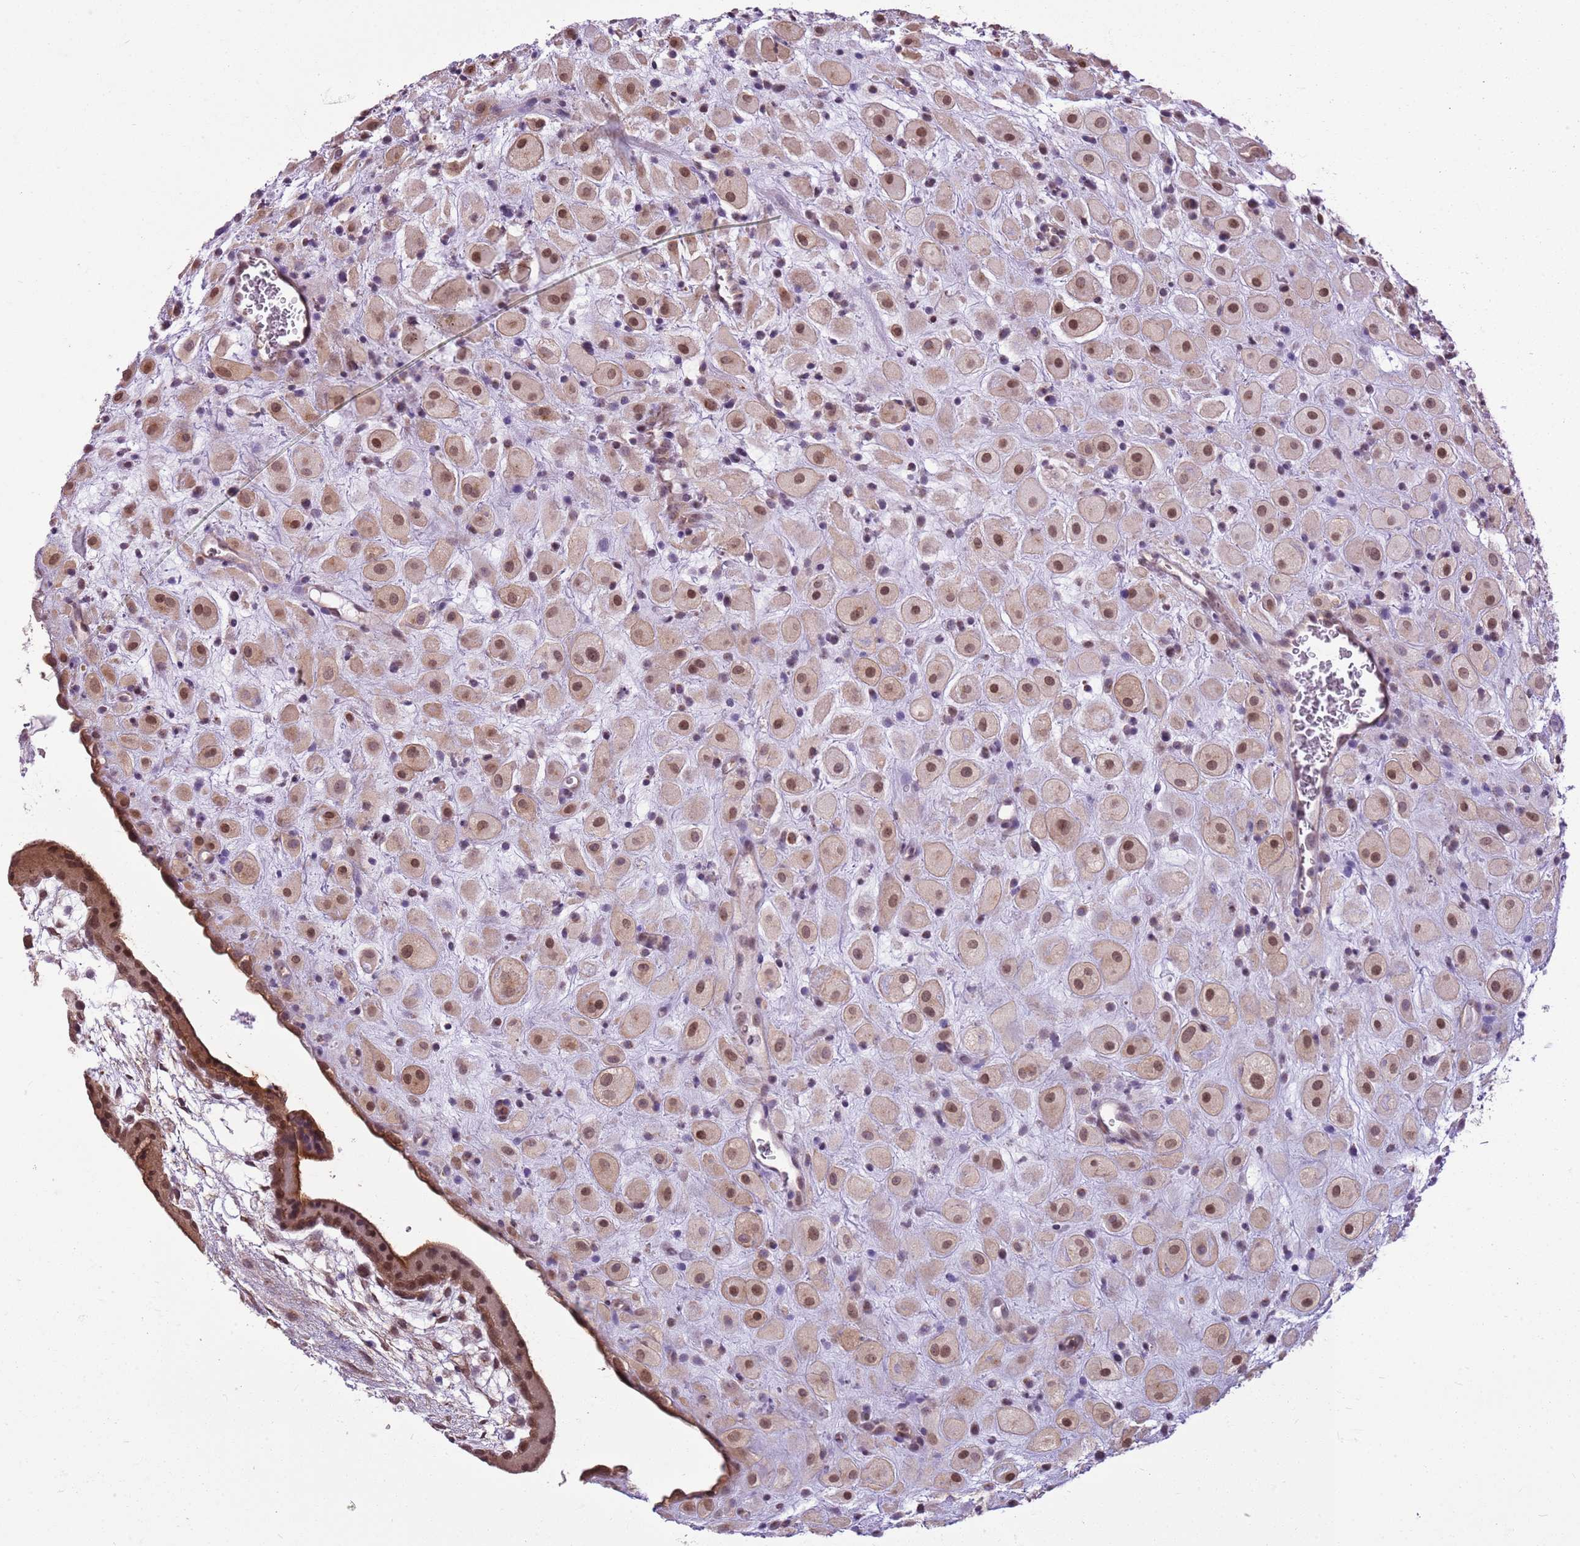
{"staining": {"intensity": "moderate", "quantity": ">75%", "location": "nuclear"}, "tissue": "placenta", "cell_type": "Decidual cells", "image_type": "normal", "snomed": [{"axis": "morphology", "description": "Normal tissue, NOS"}, {"axis": "topography", "description": "Placenta"}], "caption": "Immunohistochemistry (IHC) (DAB (3,3'-diaminobenzidine)) staining of benign human placenta displays moderate nuclear protein expression in approximately >75% of decidual cells.", "gene": "DHX32", "patient": {"sex": "female", "age": 35}}